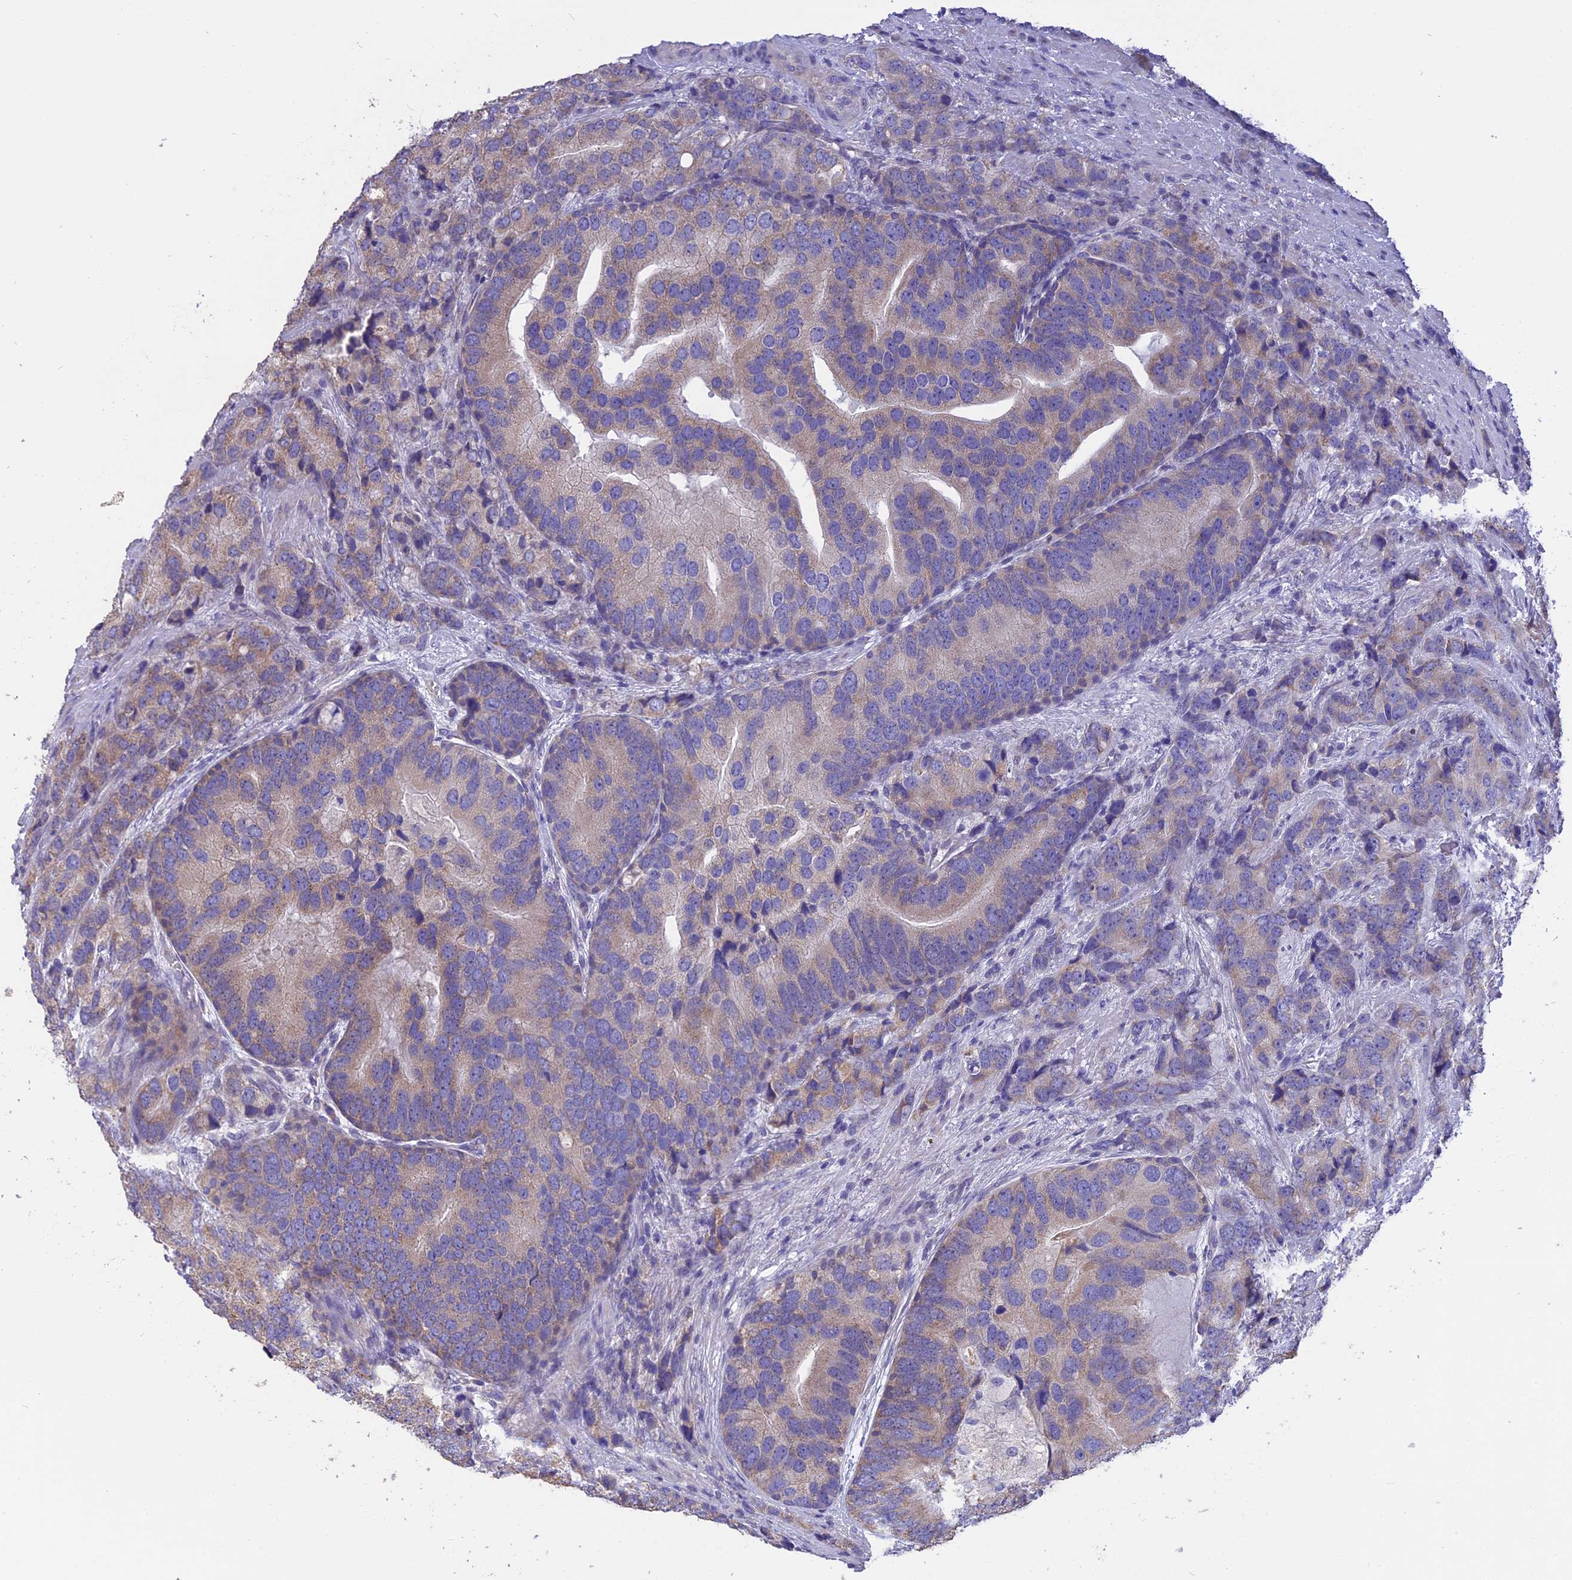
{"staining": {"intensity": "moderate", "quantity": "<25%", "location": "cytoplasmic/membranous"}, "tissue": "prostate cancer", "cell_type": "Tumor cells", "image_type": "cancer", "snomed": [{"axis": "morphology", "description": "Adenocarcinoma, High grade"}, {"axis": "topography", "description": "Prostate"}], "caption": "Immunohistochemistry (IHC) histopathology image of human adenocarcinoma (high-grade) (prostate) stained for a protein (brown), which shows low levels of moderate cytoplasmic/membranous expression in approximately <25% of tumor cells.", "gene": "CYP2U1", "patient": {"sex": "male", "age": 62}}